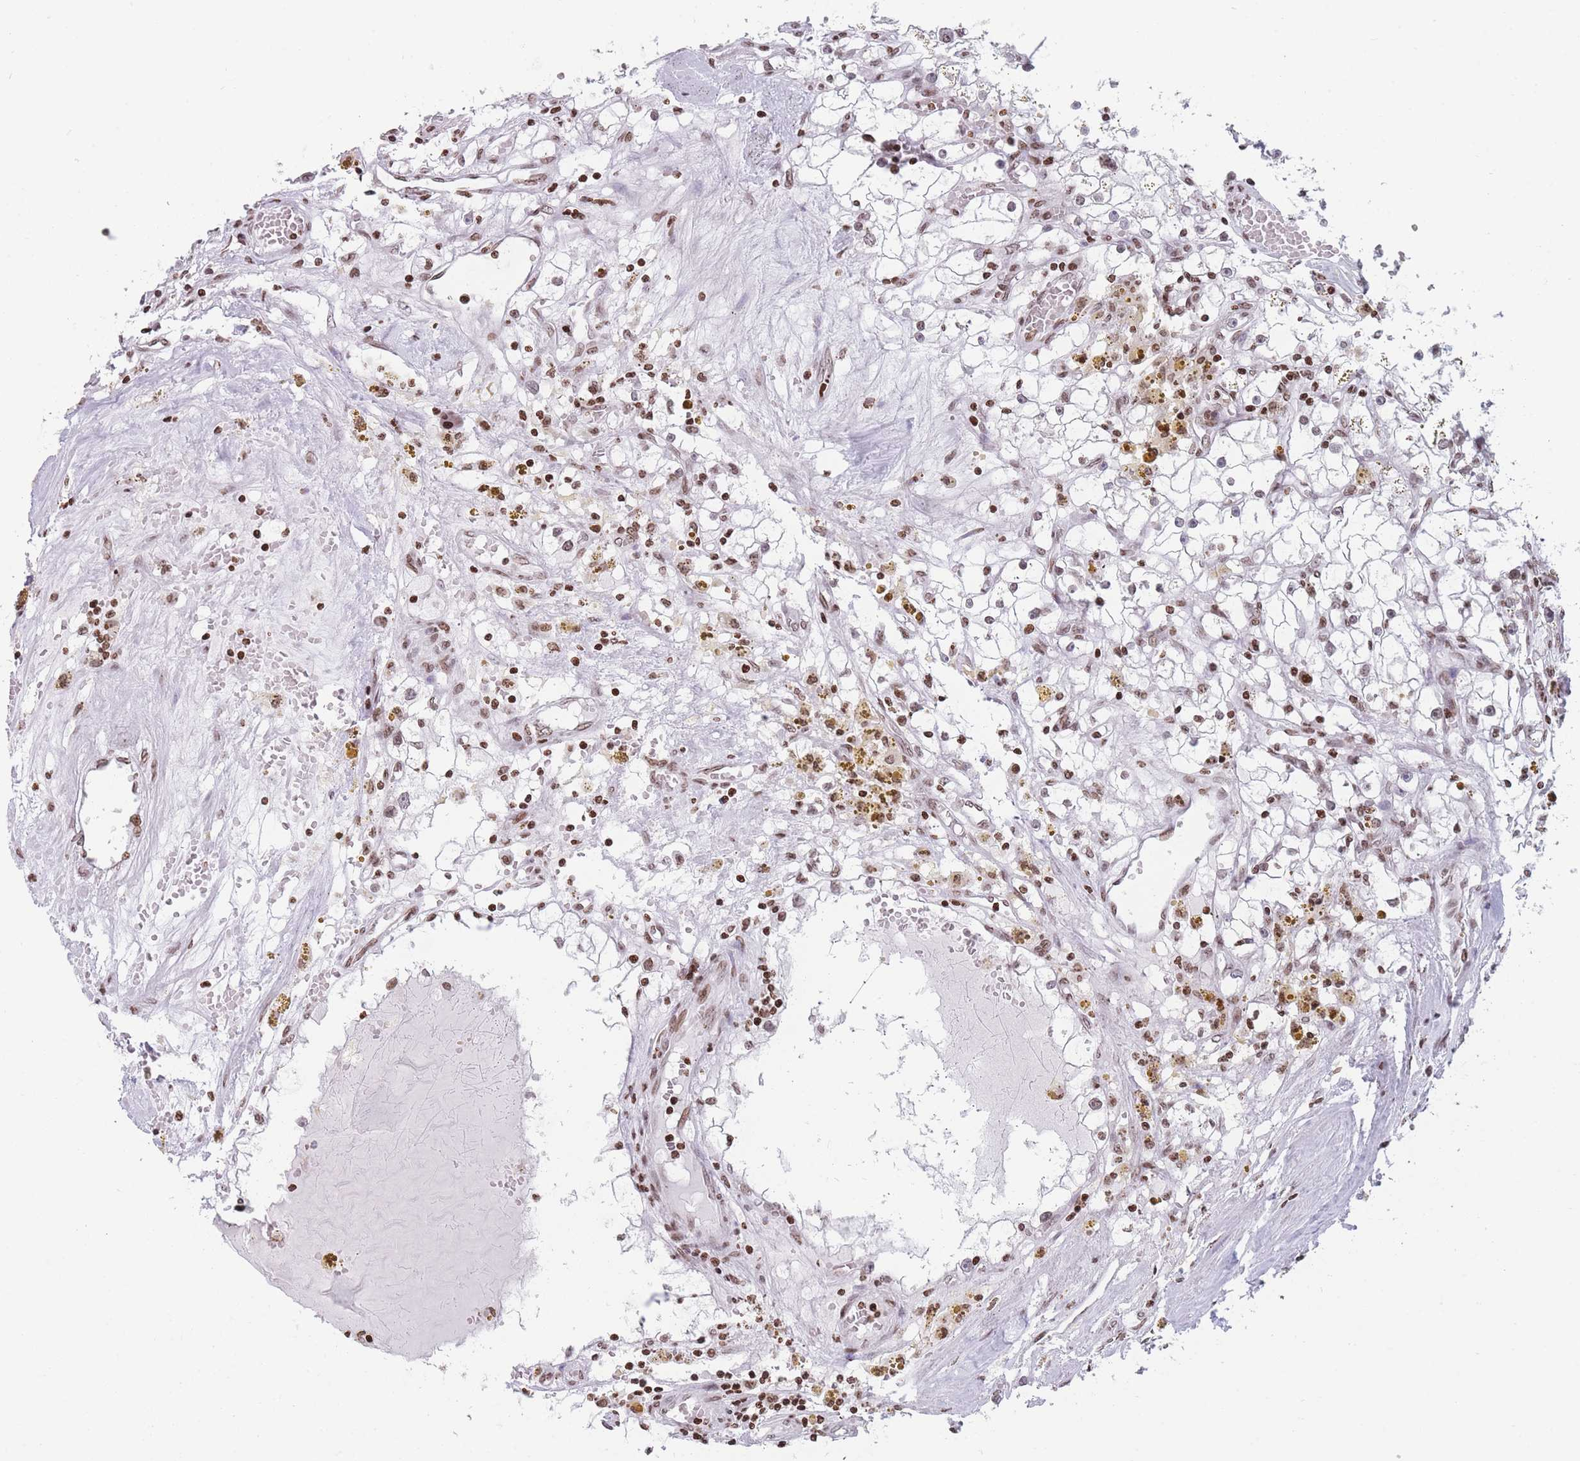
{"staining": {"intensity": "moderate", "quantity": ">75%", "location": "nuclear"}, "tissue": "renal cancer", "cell_type": "Tumor cells", "image_type": "cancer", "snomed": [{"axis": "morphology", "description": "Adenocarcinoma, NOS"}, {"axis": "topography", "description": "Kidney"}], "caption": "Human renal adenocarcinoma stained with a brown dye exhibits moderate nuclear positive expression in about >75% of tumor cells.", "gene": "AK9", "patient": {"sex": "male", "age": 56}}